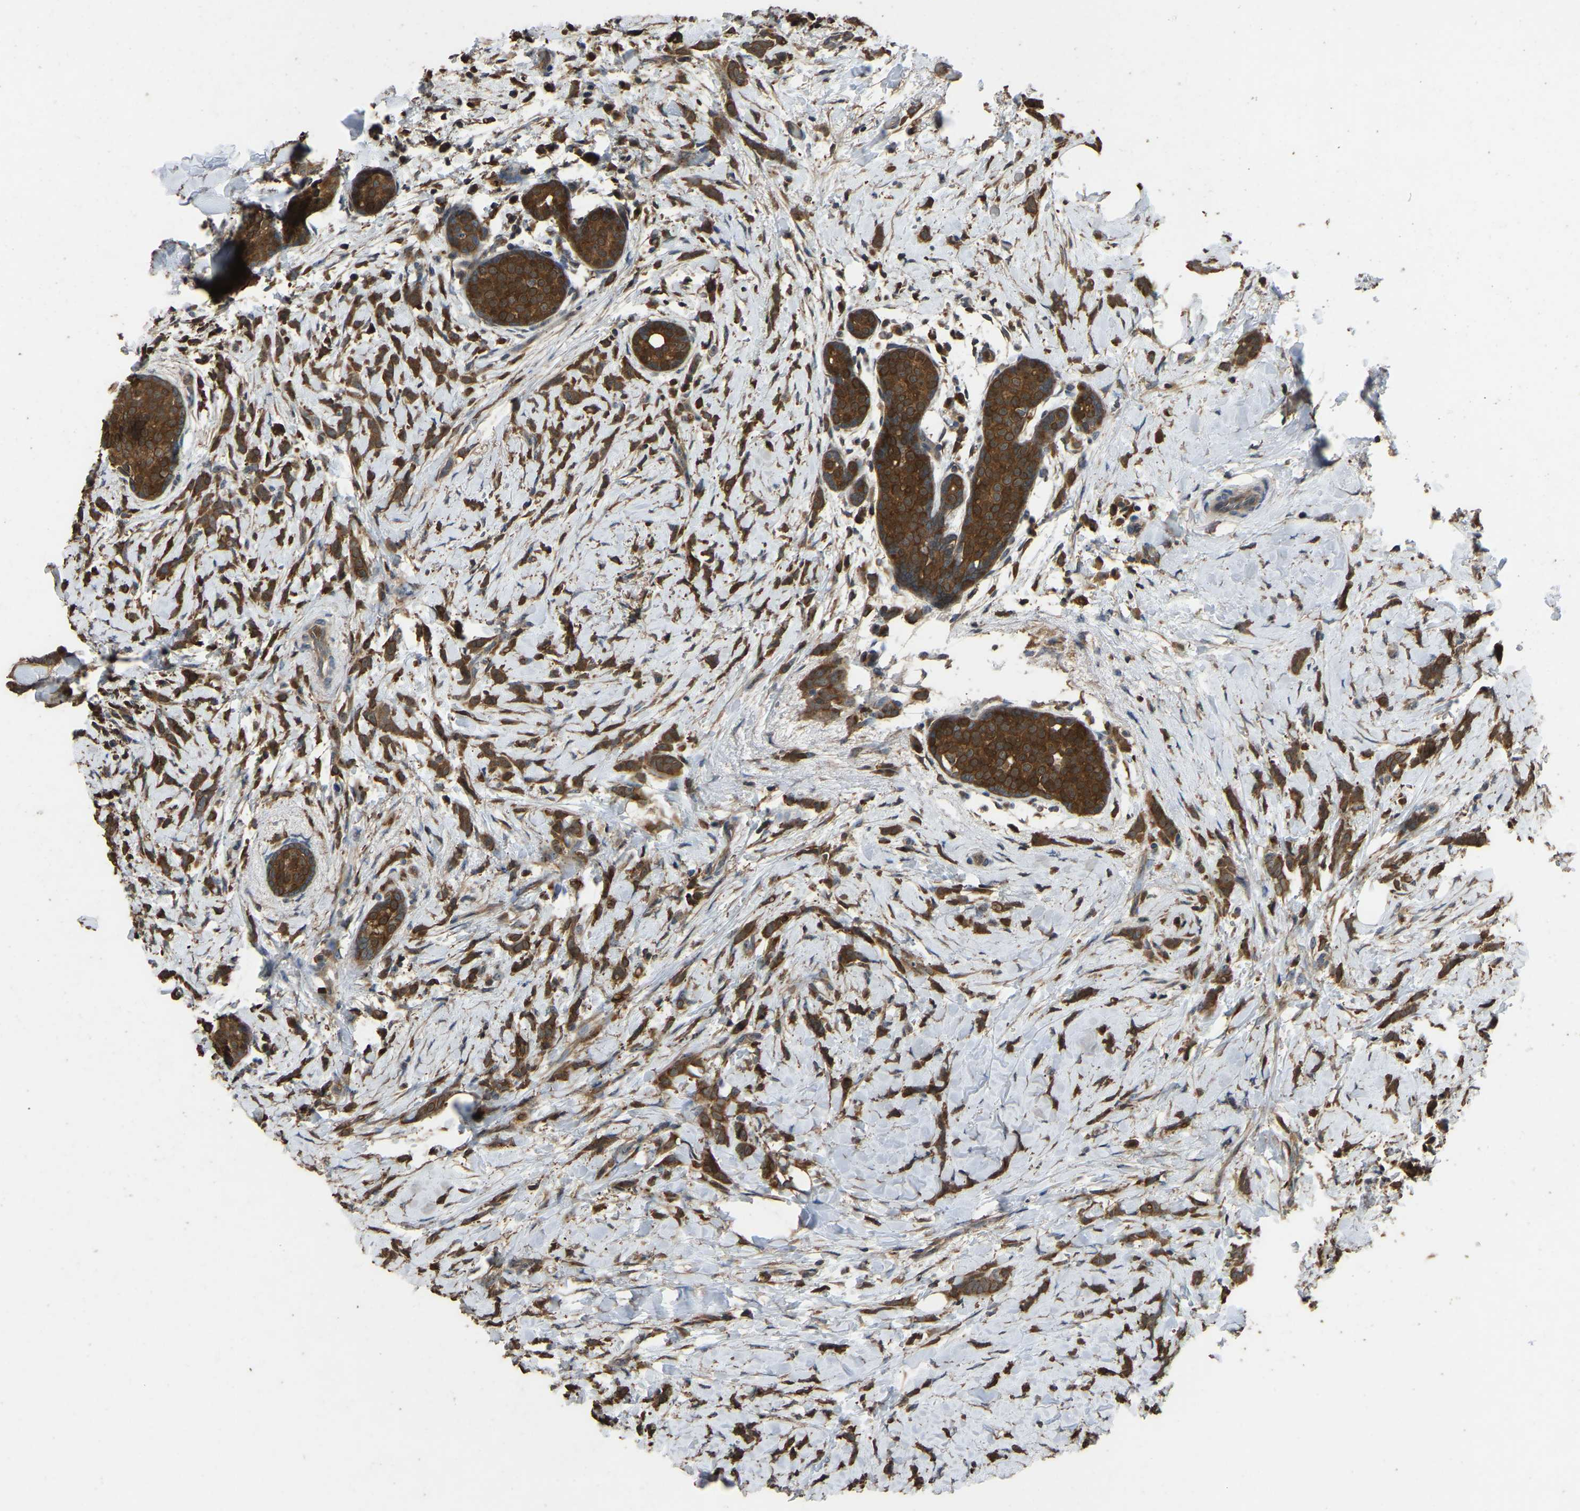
{"staining": {"intensity": "strong", "quantity": ">75%", "location": "cytoplasmic/membranous"}, "tissue": "breast cancer", "cell_type": "Tumor cells", "image_type": "cancer", "snomed": [{"axis": "morphology", "description": "Lobular carcinoma, in situ"}, {"axis": "morphology", "description": "Lobular carcinoma"}, {"axis": "topography", "description": "Breast"}], "caption": "There is high levels of strong cytoplasmic/membranous positivity in tumor cells of breast cancer (lobular carcinoma), as demonstrated by immunohistochemical staining (brown color).", "gene": "FHIT", "patient": {"sex": "female", "age": 41}}